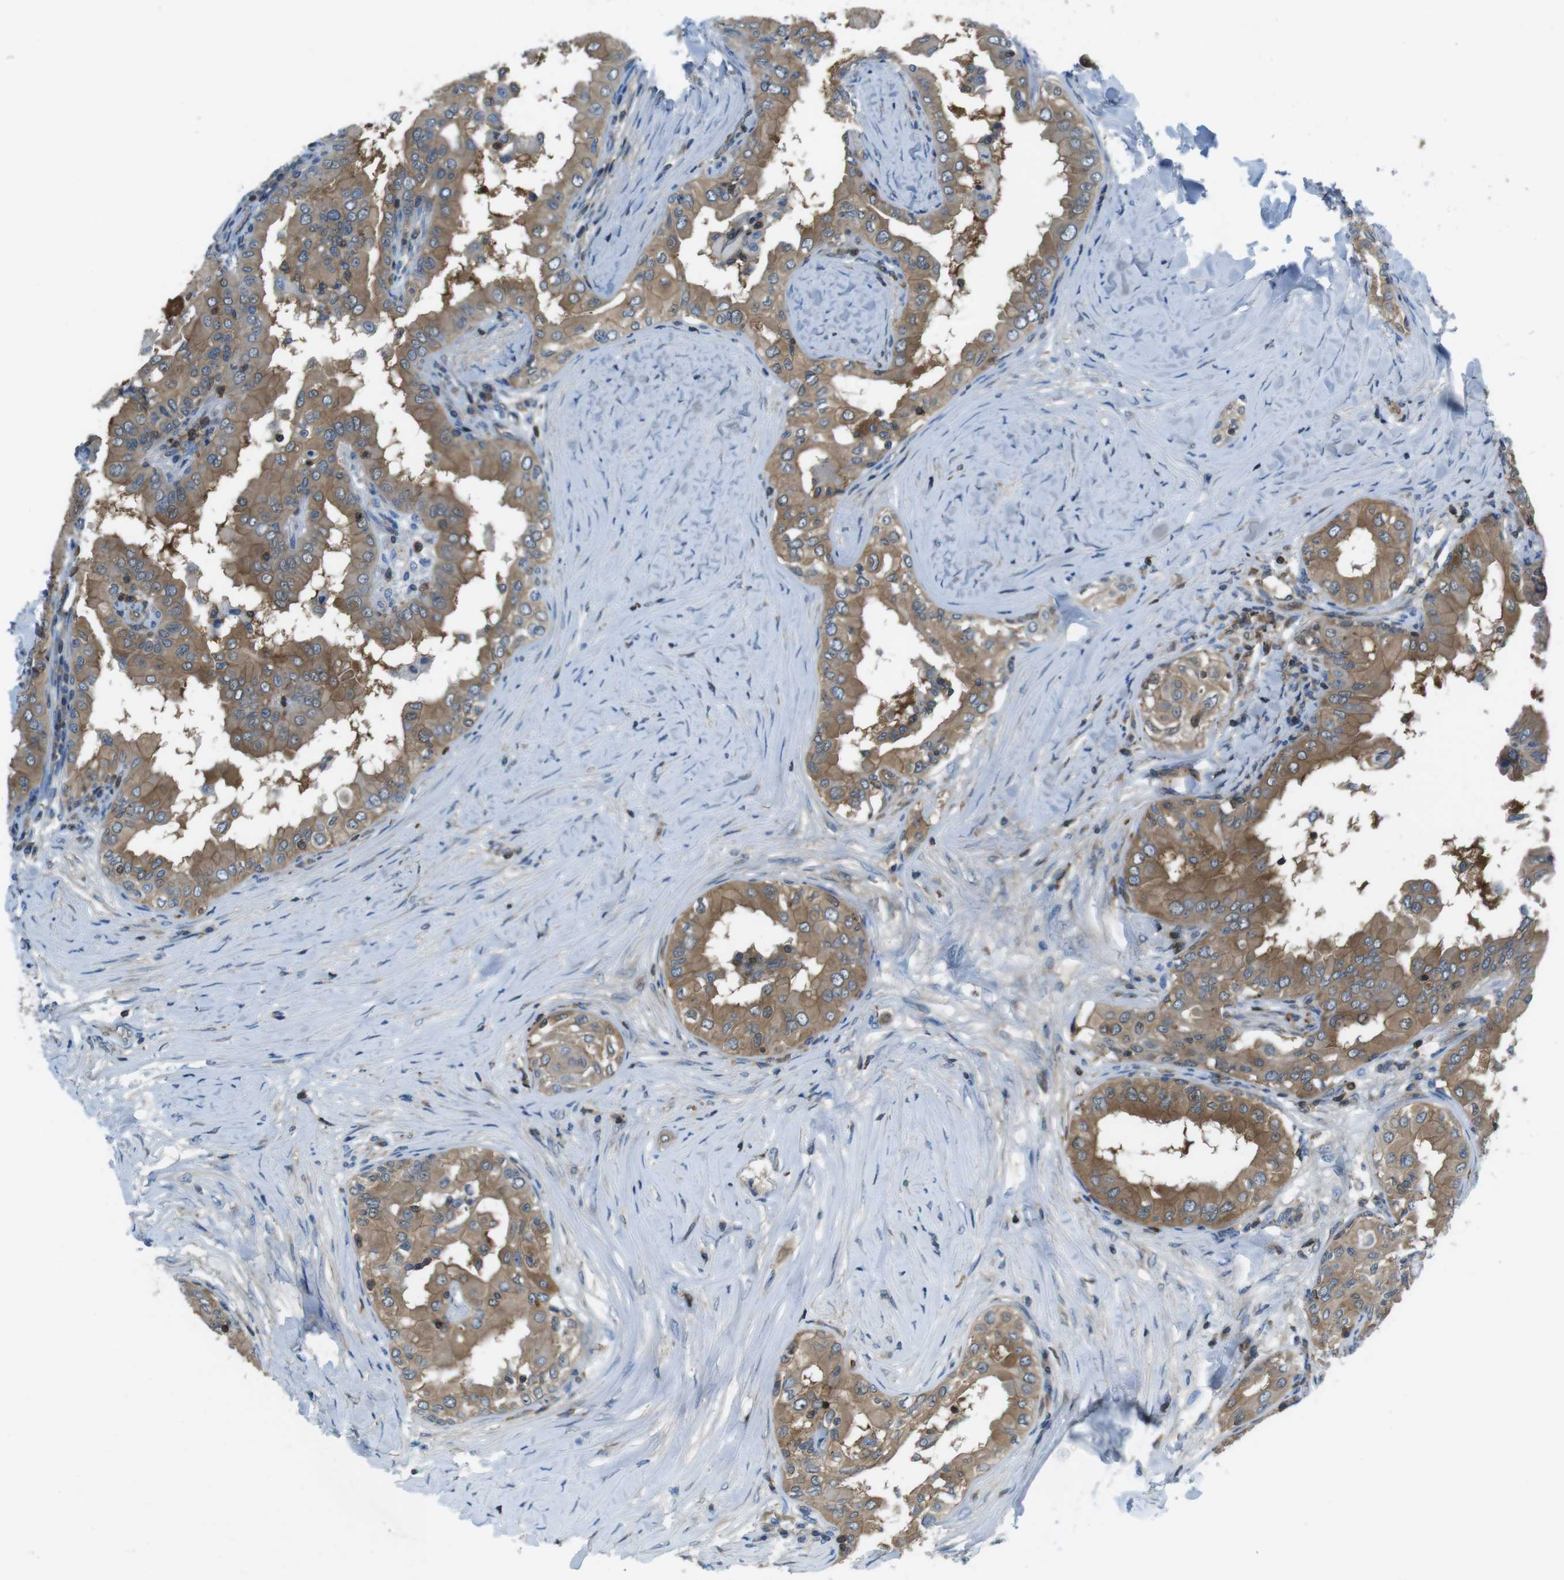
{"staining": {"intensity": "moderate", "quantity": ">75%", "location": "cytoplasmic/membranous"}, "tissue": "thyroid cancer", "cell_type": "Tumor cells", "image_type": "cancer", "snomed": [{"axis": "morphology", "description": "Papillary adenocarcinoma, NOS"}, {"axis": "topography", "description": "Thyroid gland"}], "caption": "Tumor cells display moderate cytoplasmic/membranous expression in about >75% of cells in thyroid papillary adenocarcinoma.", "gene": "TES", "patient": {"sex": "male", "age": 33}}